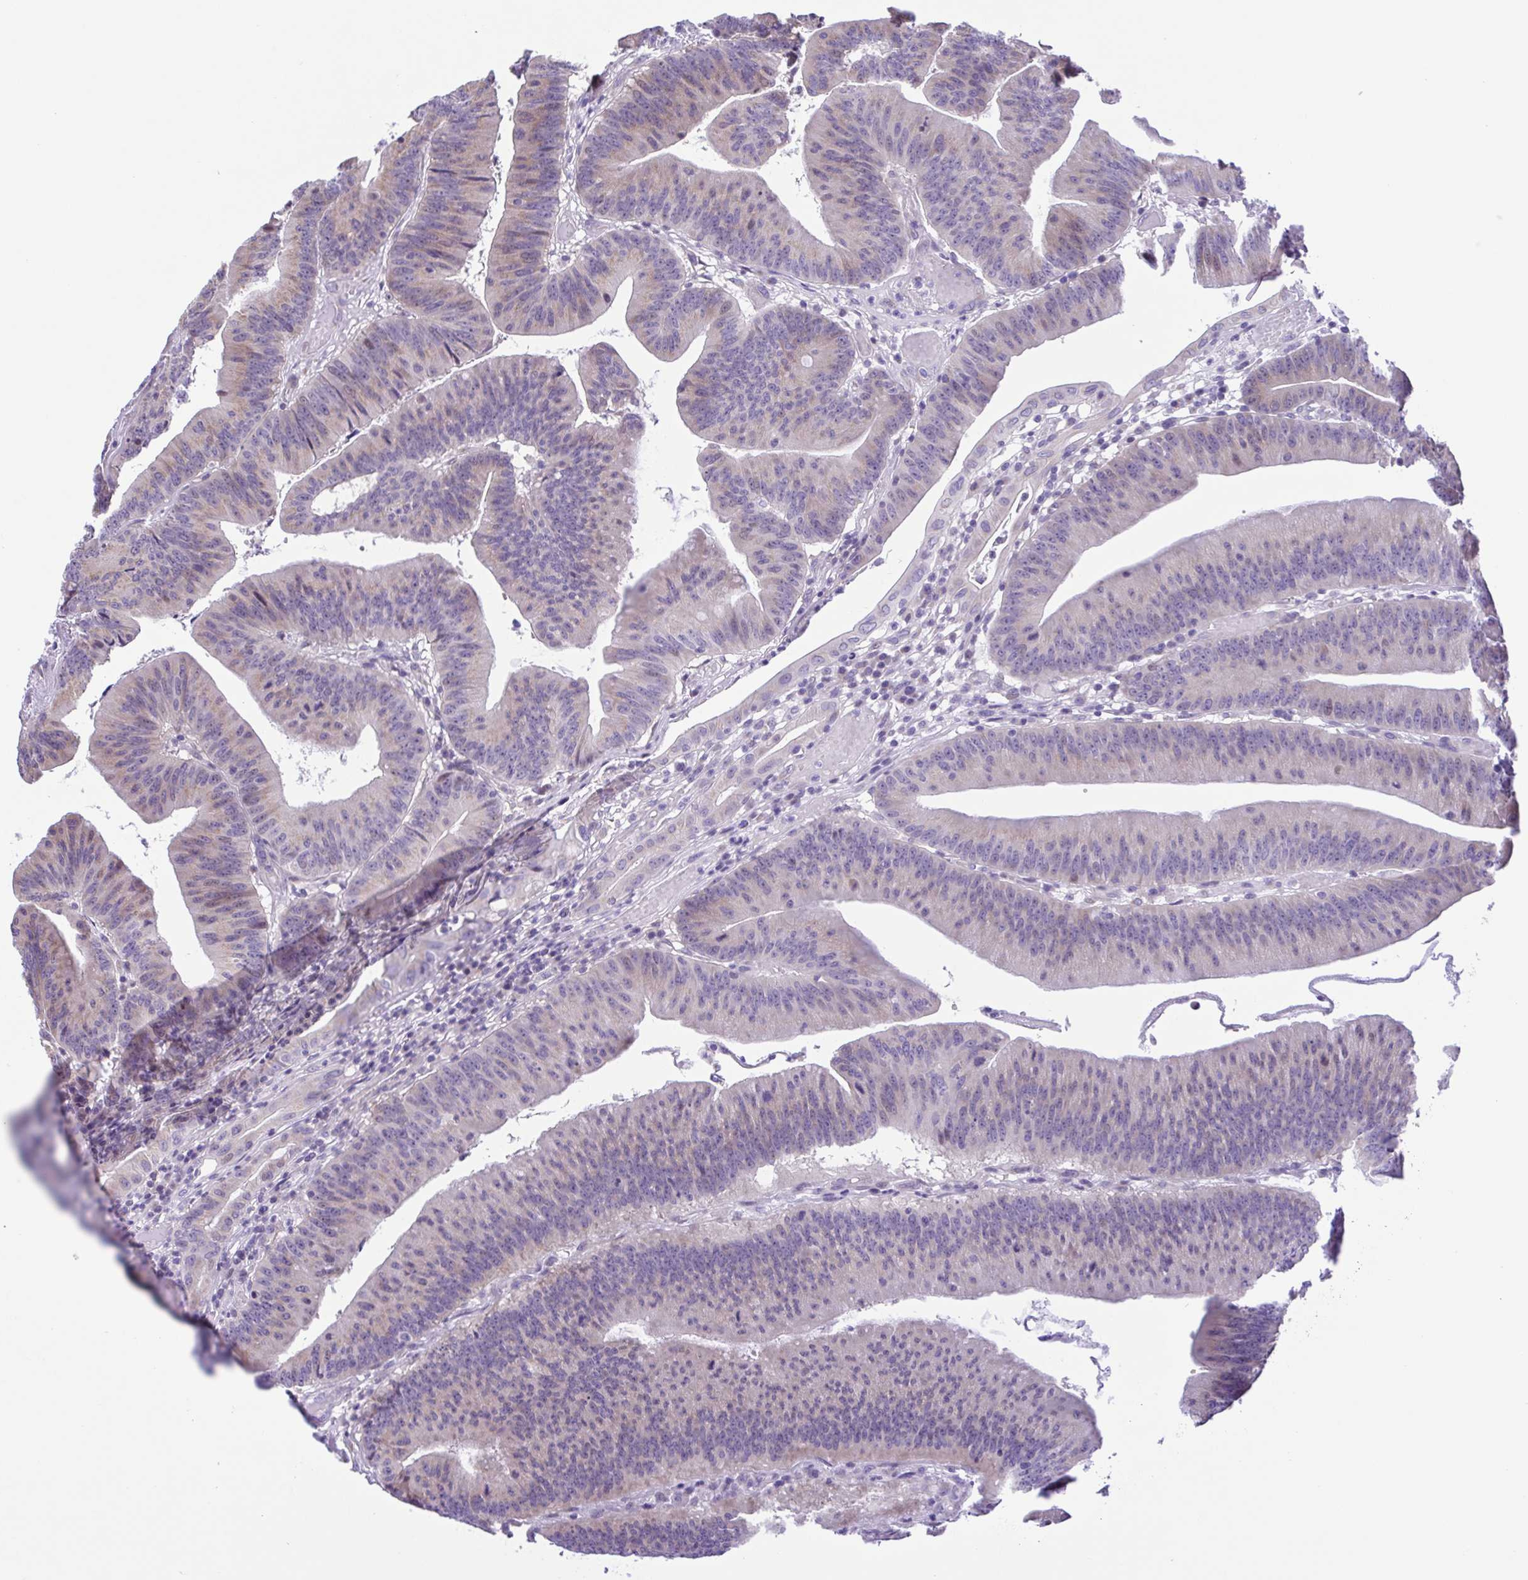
{"staining": {"intensity": "negative", "quantity": "none", "location": "none"}, "tissue": "colorectal cancer", "cell_type": "Tumor cells", "image_type": "cancer", "snomed": [{"axis": "morphology", "description": "Adenocarcinoma, NOS"}, {"axis": "topography", "description": "Colon"}], "caption": "An image of colorectal cancer stained for a protein exhibits no brown staining in tumor cells.", "gene": "TGM3", "patient": {"sex": "female", "age": 78}}